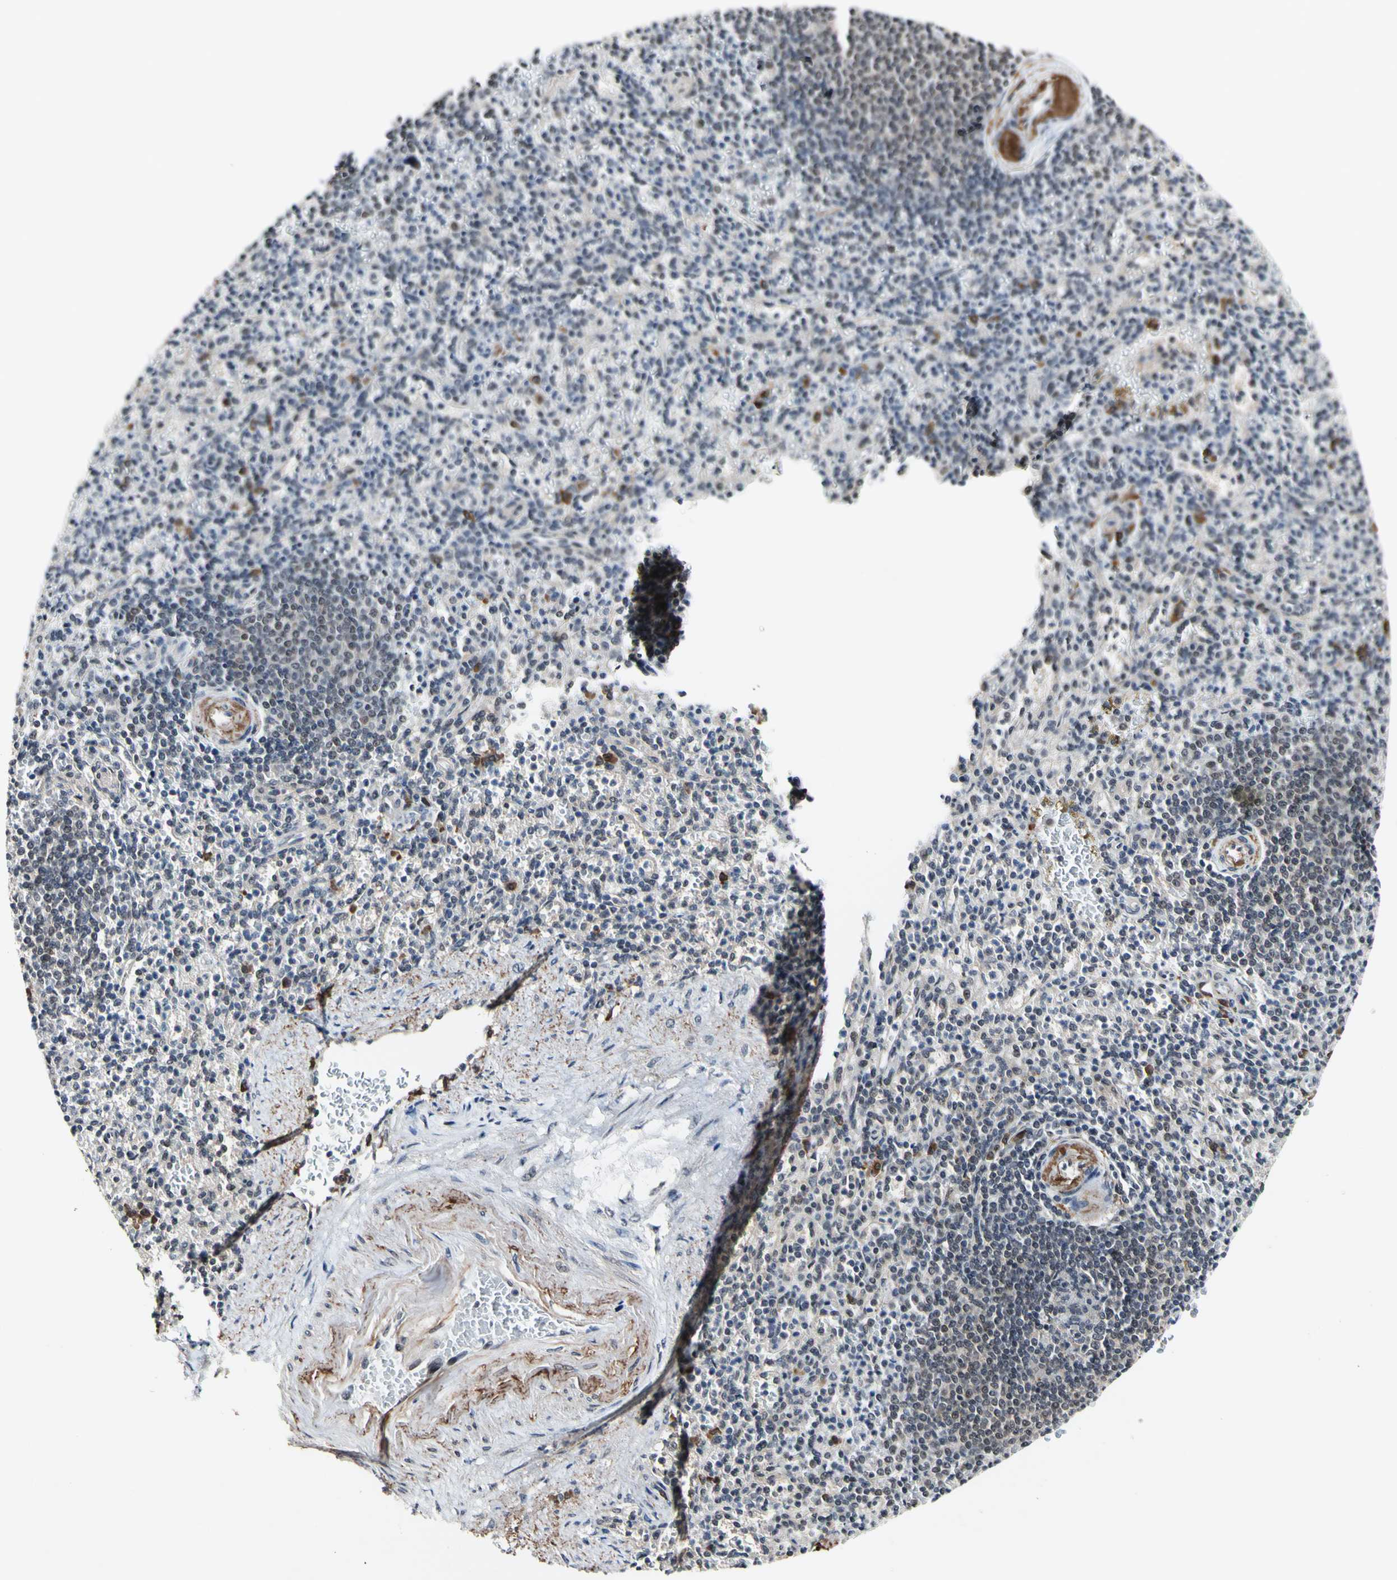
{"staining": {"intensity": "weak", "quantity": ">75%", "location": "cytoplasmic/membranous,nuclear"}, "tissue": "spleen", "cell_type": "Cells in red pulp", "image_type": "normal", "snomed": [{"axis": "morphology", "description": "Normal tissue, NOS"}, {"axis": "topography", "description": "Spleen"}], "caption": "Immunohistochemistry staining of benign spleen, which reveals low levels of weak cytoplasmic/membranous,nuclear expression in approximately >75% of cells in red pulp indicating weak cytoplasmic/membranous,nuclear protein expression. The staining was performed using DAB (brown) for protein detection and nuclei were counterstained in hematoxylin (blue).", "gene": "PSMD10", "patient": {"sex": "female", "age": 74}}